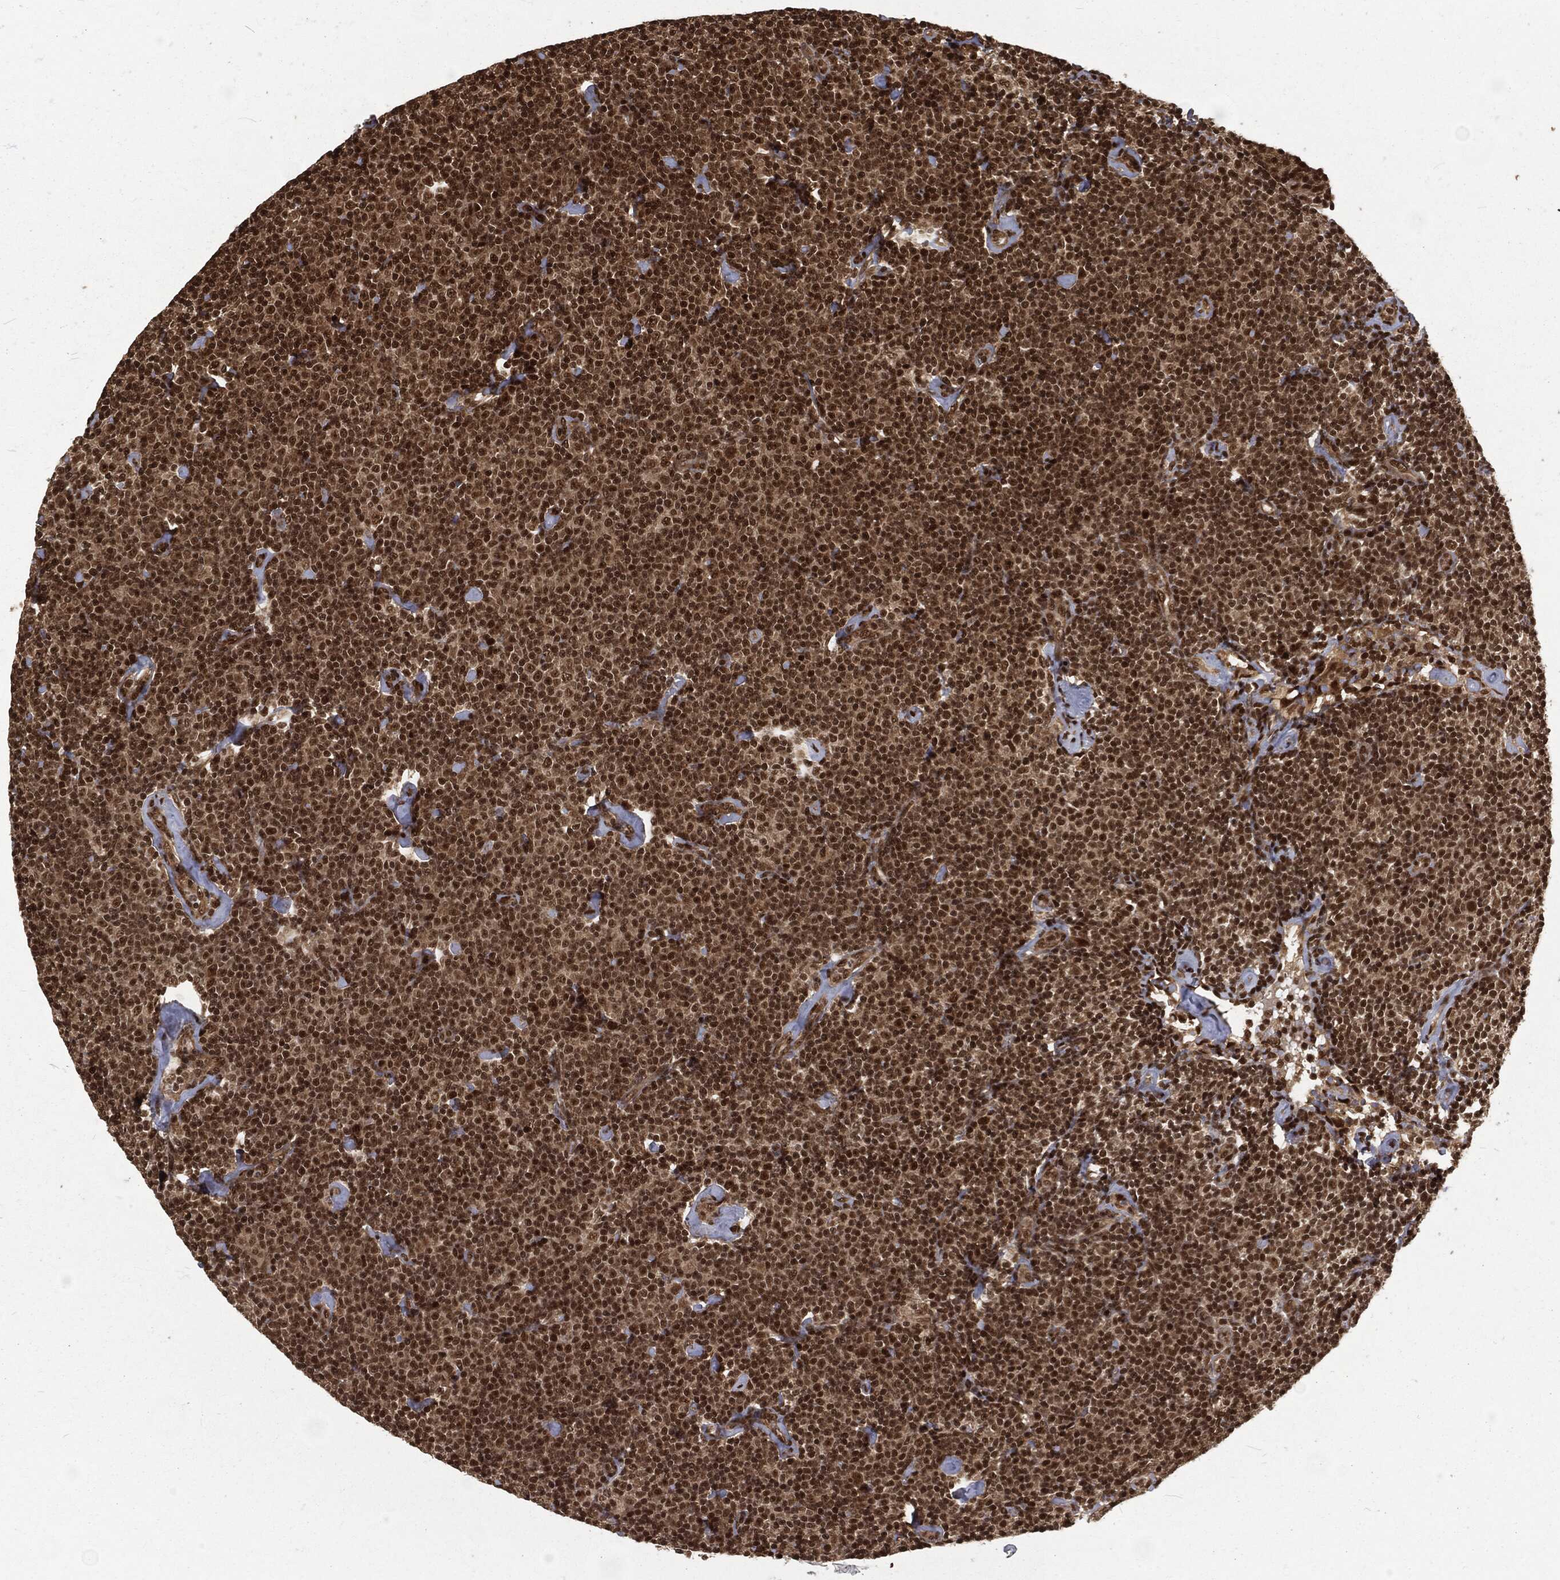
{"staining": {"intensity": "strong", "quantity": "25%-75%", "location": "nuclear"}, "tissue": "lymphoma", "cell_type": "Tumor cells", "image_type": "cancer", "snomed": [{"axis": "morphology", "description": "Malignant lymphoma, non-Hodgkin's type, Low grade"}, {"axis": "topography", "description": "Lymph node"}], "caption": "This is a photomicrograph of immunohistochemistry staining of malignant lymphoma, non-Hodgkin's type (low-grade), which shows strong expression in the nuclear of tumor cells.", "gene": "NGRN", "patient": {"sex": "male", "age": 81}}